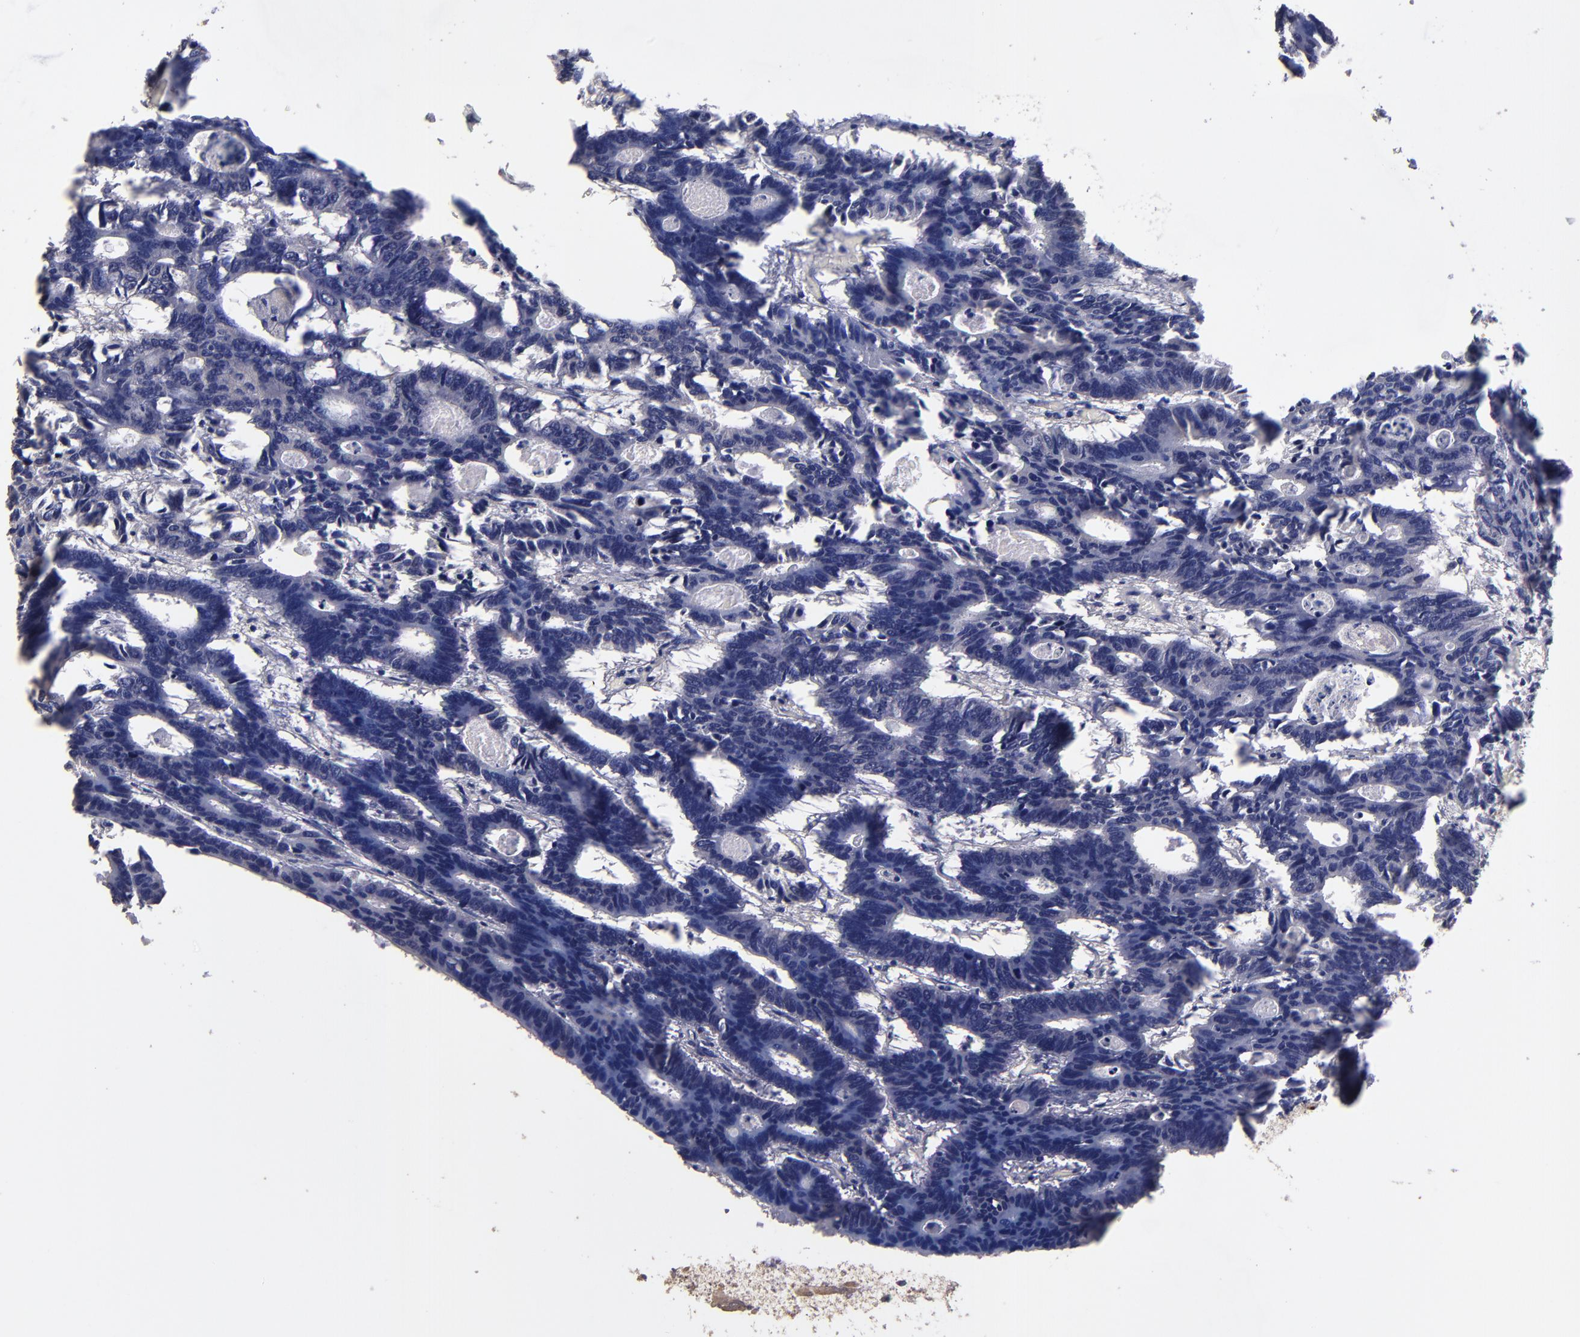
{"staining": {"intensity": "negative", "quantity": "none", "location": "none"}, "tissue": "colorectal cancer", "cell_type": "Tumor cells", "image_type": "cancer", "snomed": [{"axis": "morphology", "description": "Adenocarcinoma, NOS"}, {"axis": "topography", "description": "Colon"}], "caption": "Protein analysis of adenocarcinoma (colorectal) exhibits no significant expression in tumor cells.", "gene": "GNAZ", "patient": {"sex": "female", "age": 55}}